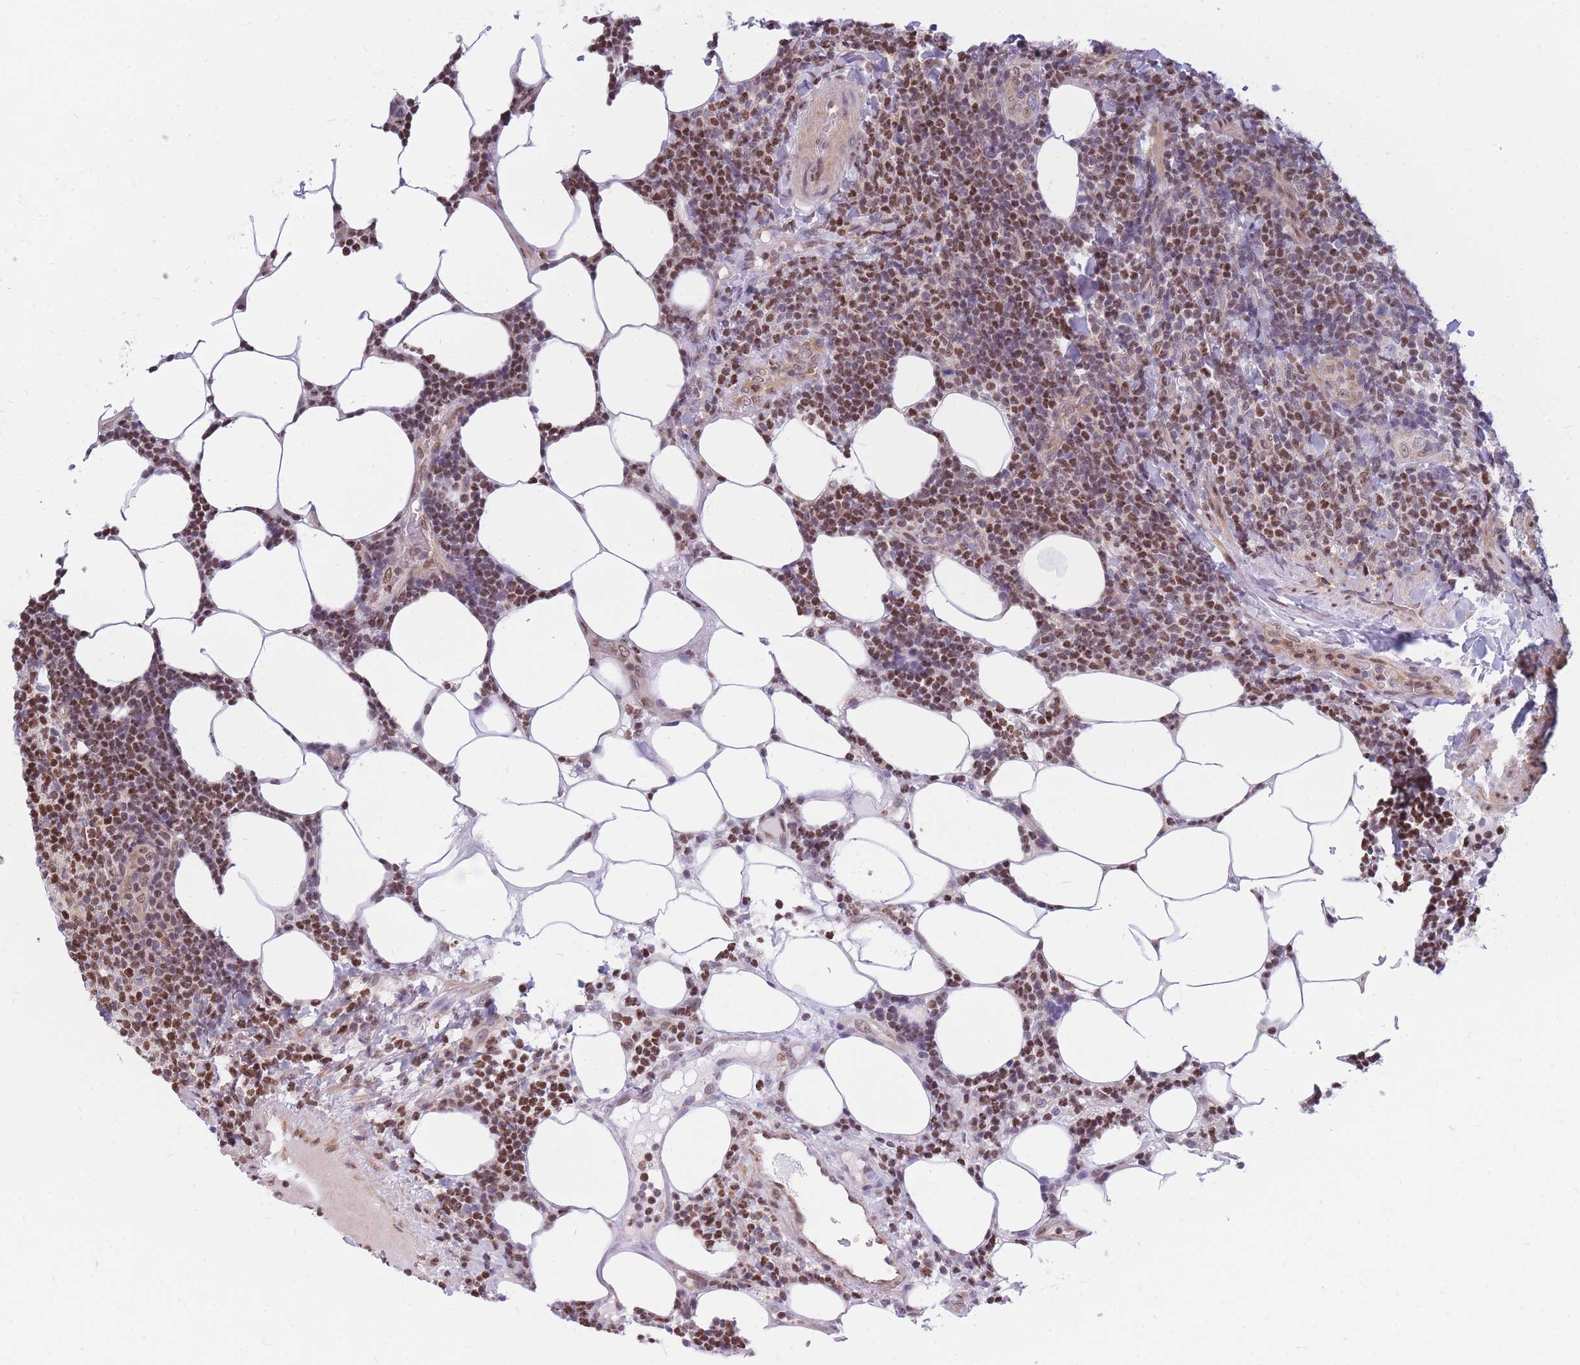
{"staining": {"intensity": "moderate", "quantity": ">75%", "location": "nuclear"}, "tissue": "lymphoma", "cell_type": "Tumor cells", "image_type": "cancer", "snomed": [{"axis": "morphology", "description": "Malignant lymphoma, non-Hodgkin's type, Low grade"}, {"axis": "topography", "description": "Lymph node"}], "caption": "Immunohistochemistry (IHC) of malignant lymphoma, non-Hodgkin's type (low-grade) reveals medium levels of moderate nuclear positivity in about >75% of tumor cells.", "gene": "CRACD", "patient": {"sex": "male", "age": 66}}